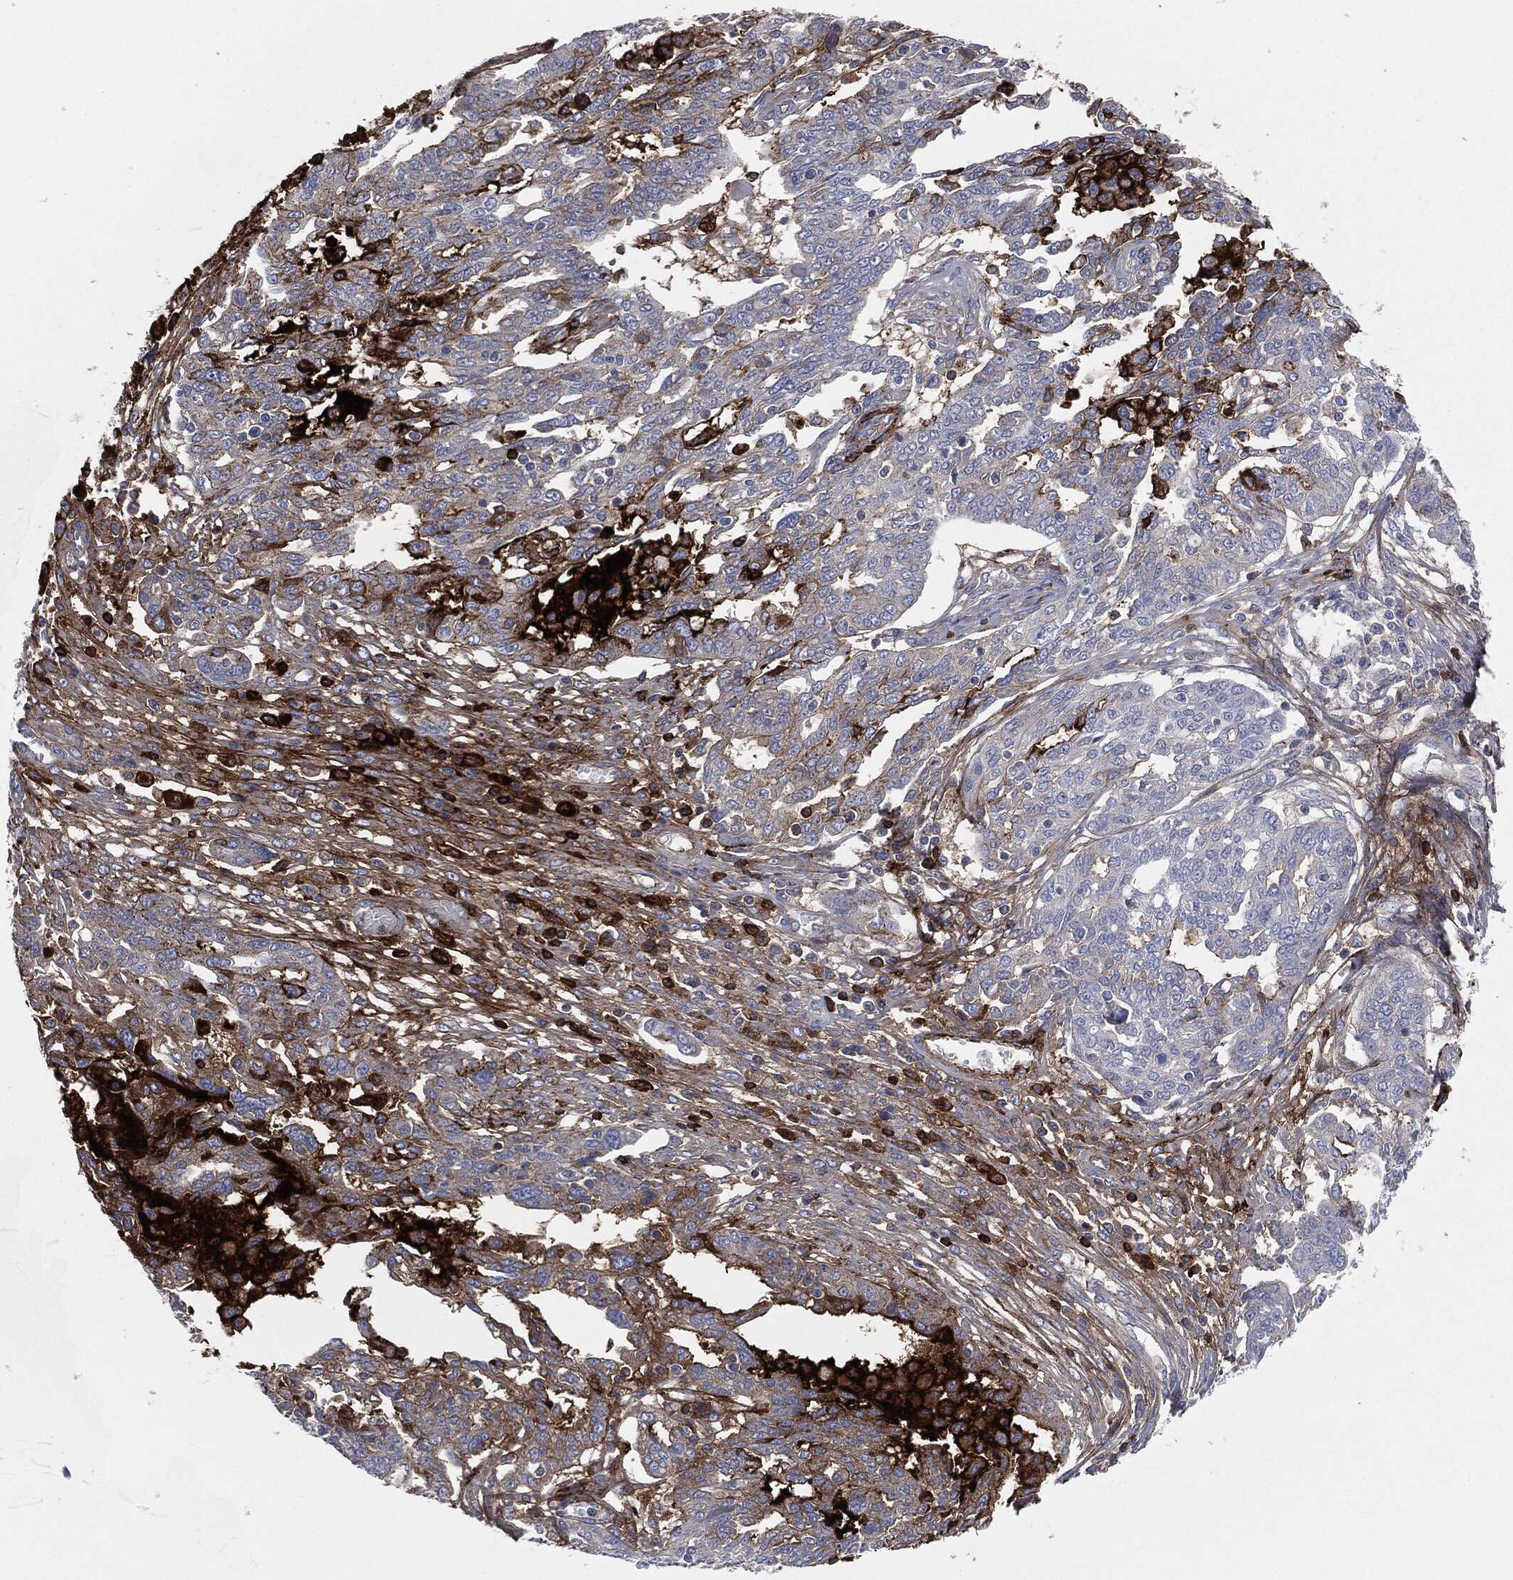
{"staining": {"intensity": "moderate", "quantity": "<25%", "location": "cytoplasmic/membranous"}, "tissue": "ovarian cancer", "cell_type": "Tumor cells", "image_type": "cancer", "snomed": [{"axis": "morphology", "description": "Cystadenocarcinoma, serous, NOS"}, {"axis": "topography", "description": "Ovary"}], "caption": "A micrograph showing moderate cytoplasmic/membranous staining in approximately <25% of tumor cells in ovarian cancer (serous cystadenocarcinoma), as visualized by brown immunohistochemical staining.", "gene": "APOB", "patient": {"sex": "female", "age": 67}}